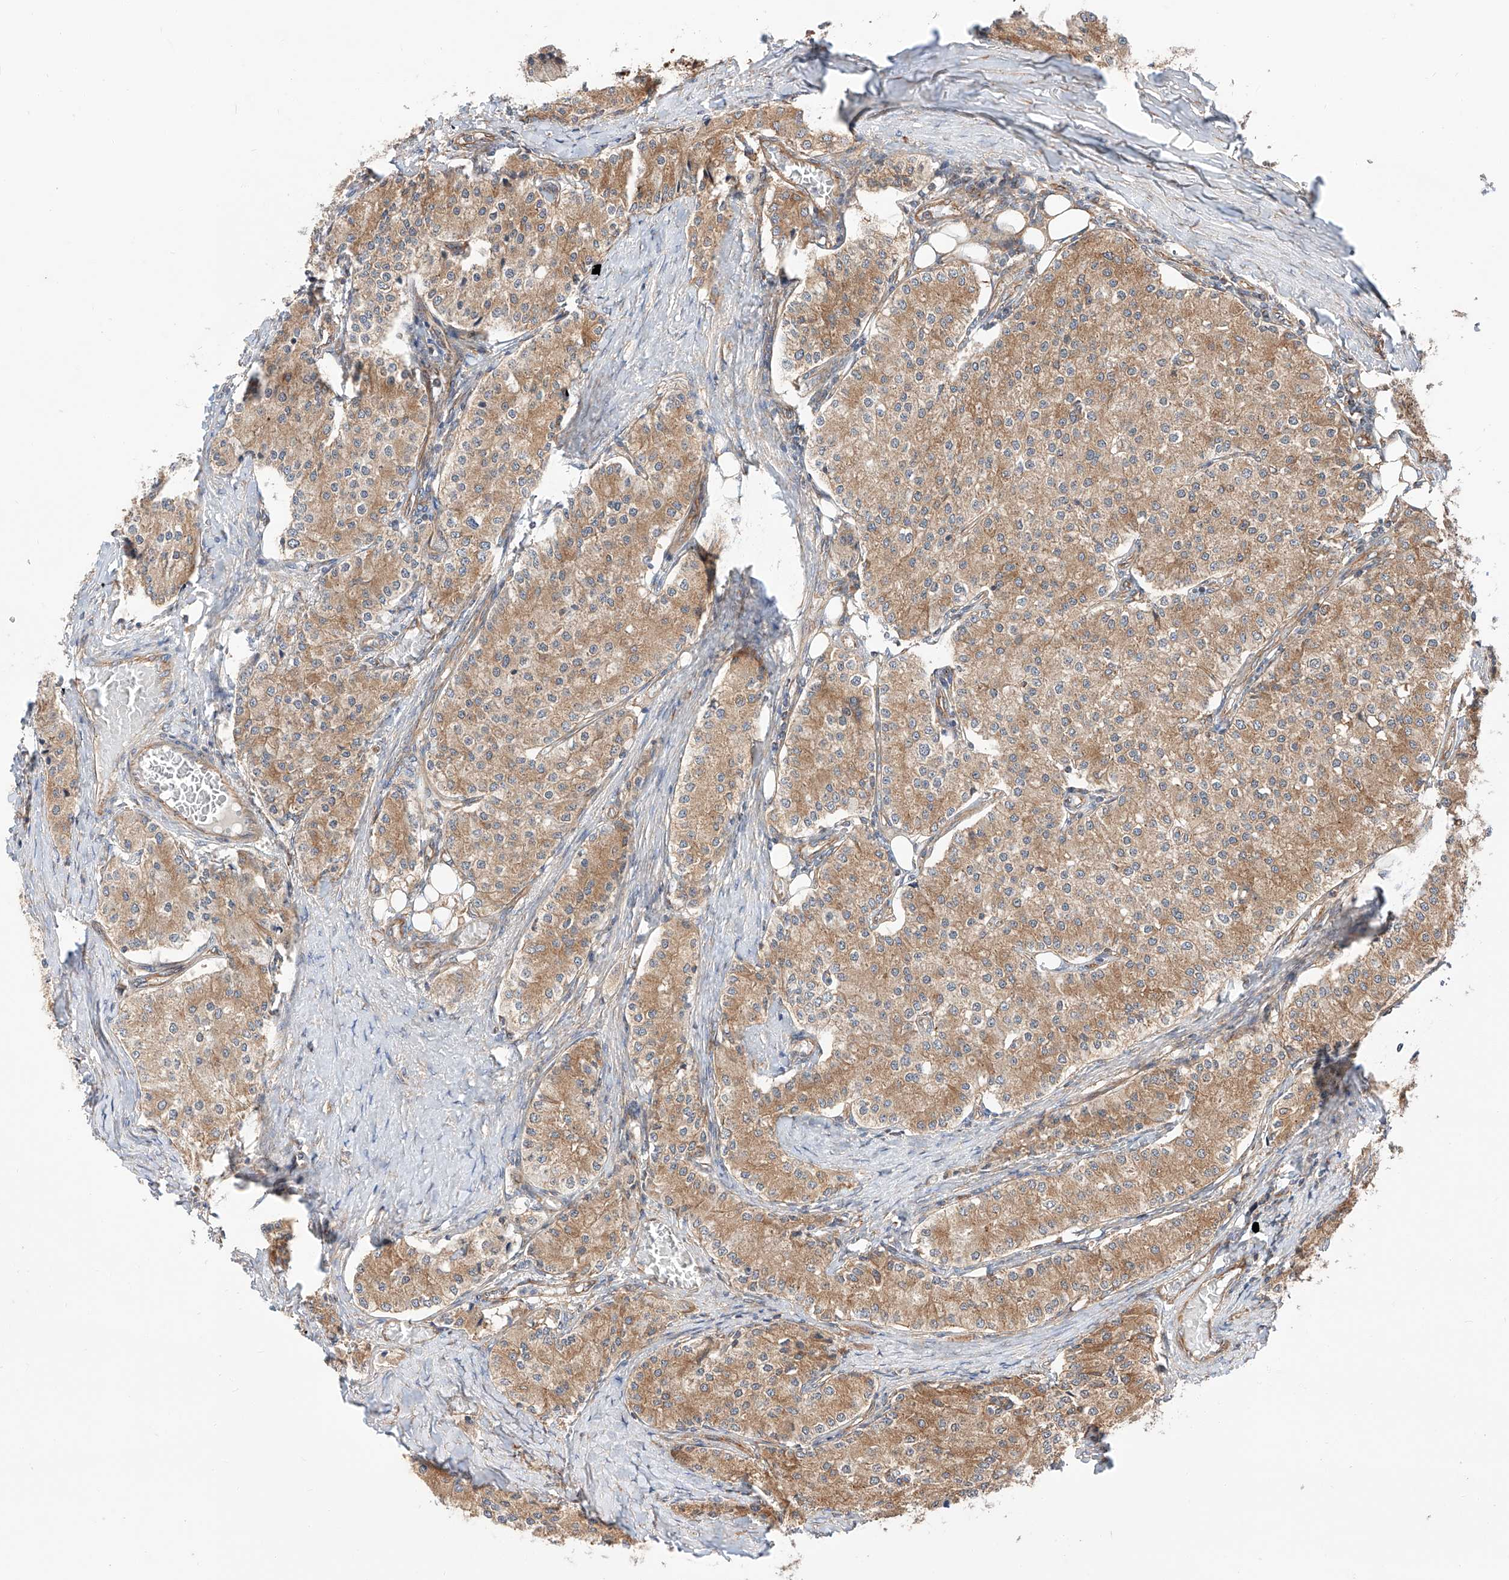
{"staining": {"intensity": "moderate", "quantity": ">75%", "location": "cytoplasmic/membranous"}, "tissue": "carcinoid", "cell_type": "Tumor cells", "image_type": "cancer", "snomed": [{"axis": "morphology", "description": "Carcinoid, malignant, NOS"}, {"axis": "topography", "description": "Colon"}], "caption": "A micrograph of carcinoid stained for a protein demonstrates moderate cytoplasmic/membranous brown staining in tumor cells.", "gene": "ISCA2", "patient": {"sex": "female", "age": 52}}